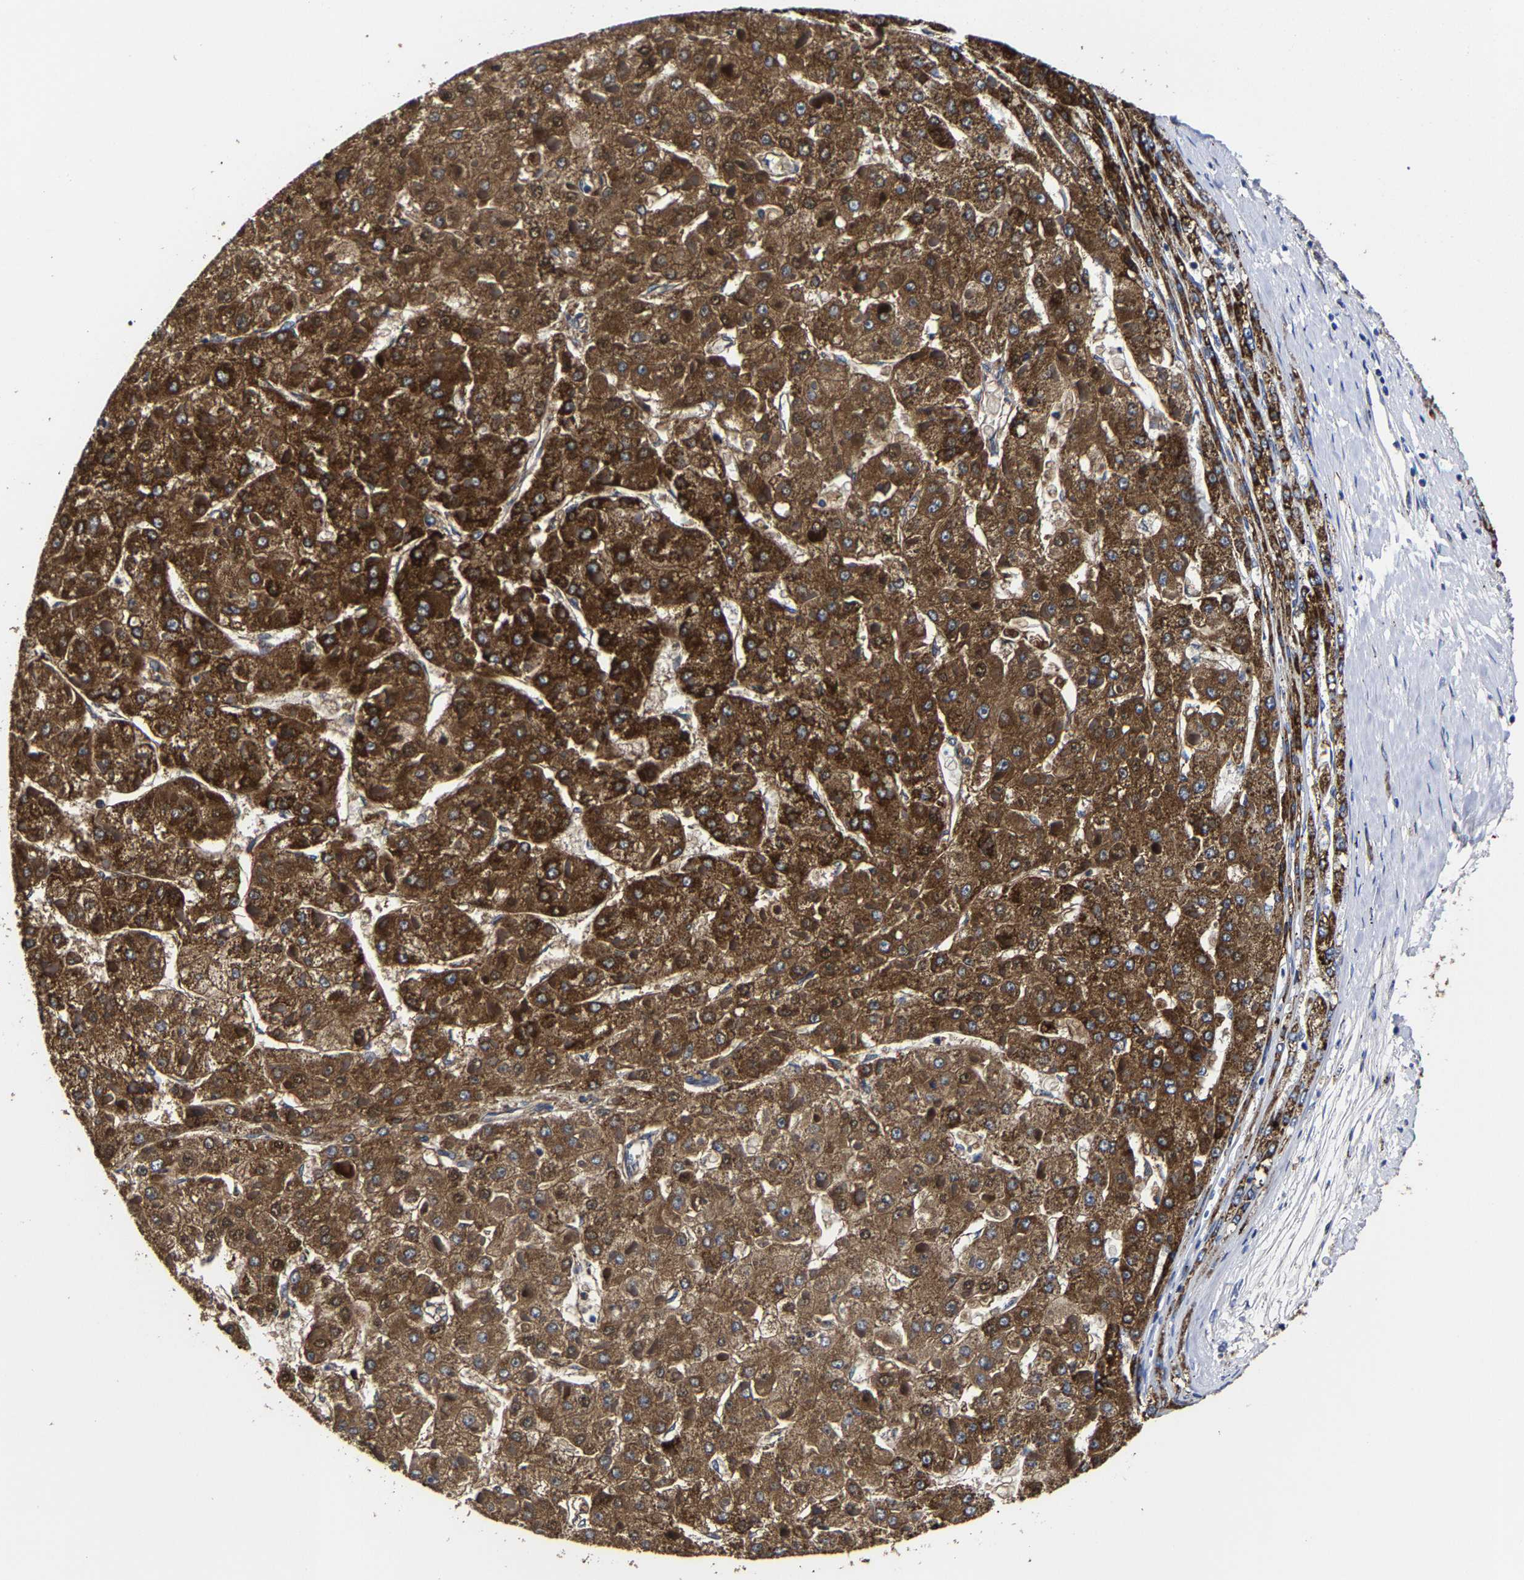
{"staining": {"intensity": "strong", "quantity": ">75%", "location": "cytoplasmic/membranous"}, "tissue": "liver cancer", "cell_type": "Tumor cells", "image_type": "cancer", "snomed": [{"axis": "morphology", "description": "Carcinoma, Hepatocellular, NOS"}, {"axis": "topography", "description": "Liver"}], "caption": "Immunohistochemical staining of liver hepatocellular carcinoma displays high levels of strong cytoplasmic/membranous protein staining in approximately >75% of tumor cells. Using DAB (3,3'-diaminobenzidine) (brown) and hematoxylin (blue) stains, captured at high magnification using brightfield microscopy.", "gene": "AASS", "patient": {"sex": "female", "age": 73}}